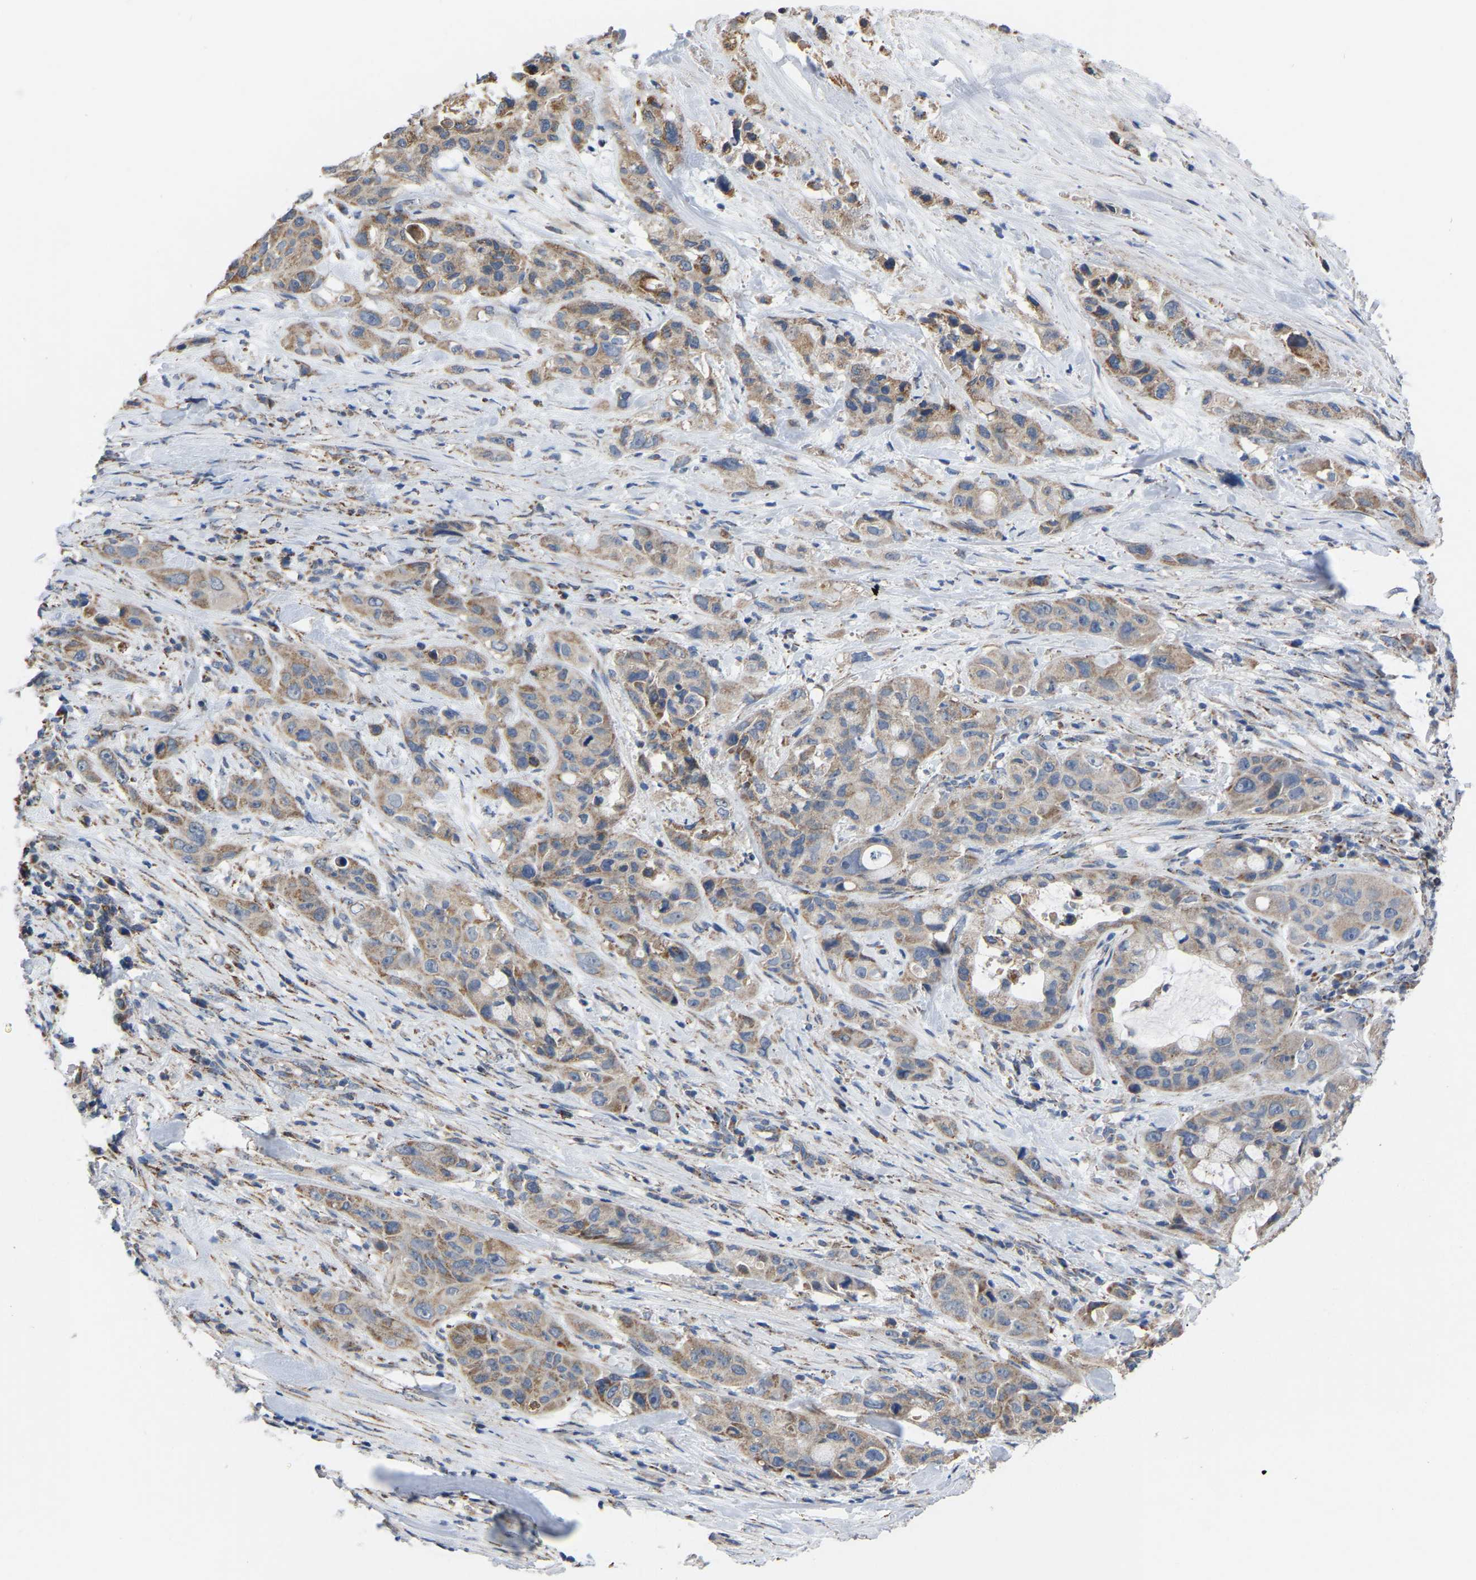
{"staining": {"intensity": "moderate", "quantity": ">75%", "location": "cytoplasmic/membranous"}, "tissue": "pancreatic cancer", "cell_type": "Tumor cells", "image_type": "cancer", "snomed": [{"axis": "morphology", "description": "Adenocarcinoma, NOS"}, {"axis": "topography", "description": "Pancreas"}], "caption": "Immunohistochemical staining of pancreatic cancer (adenocarcinoma) shows medium levels of moderate cytoplasmic/membranous protein expression in about >75% of tumor cells.", "gene": "BCL10", "patient": {"sex": "male", "age": 53}}